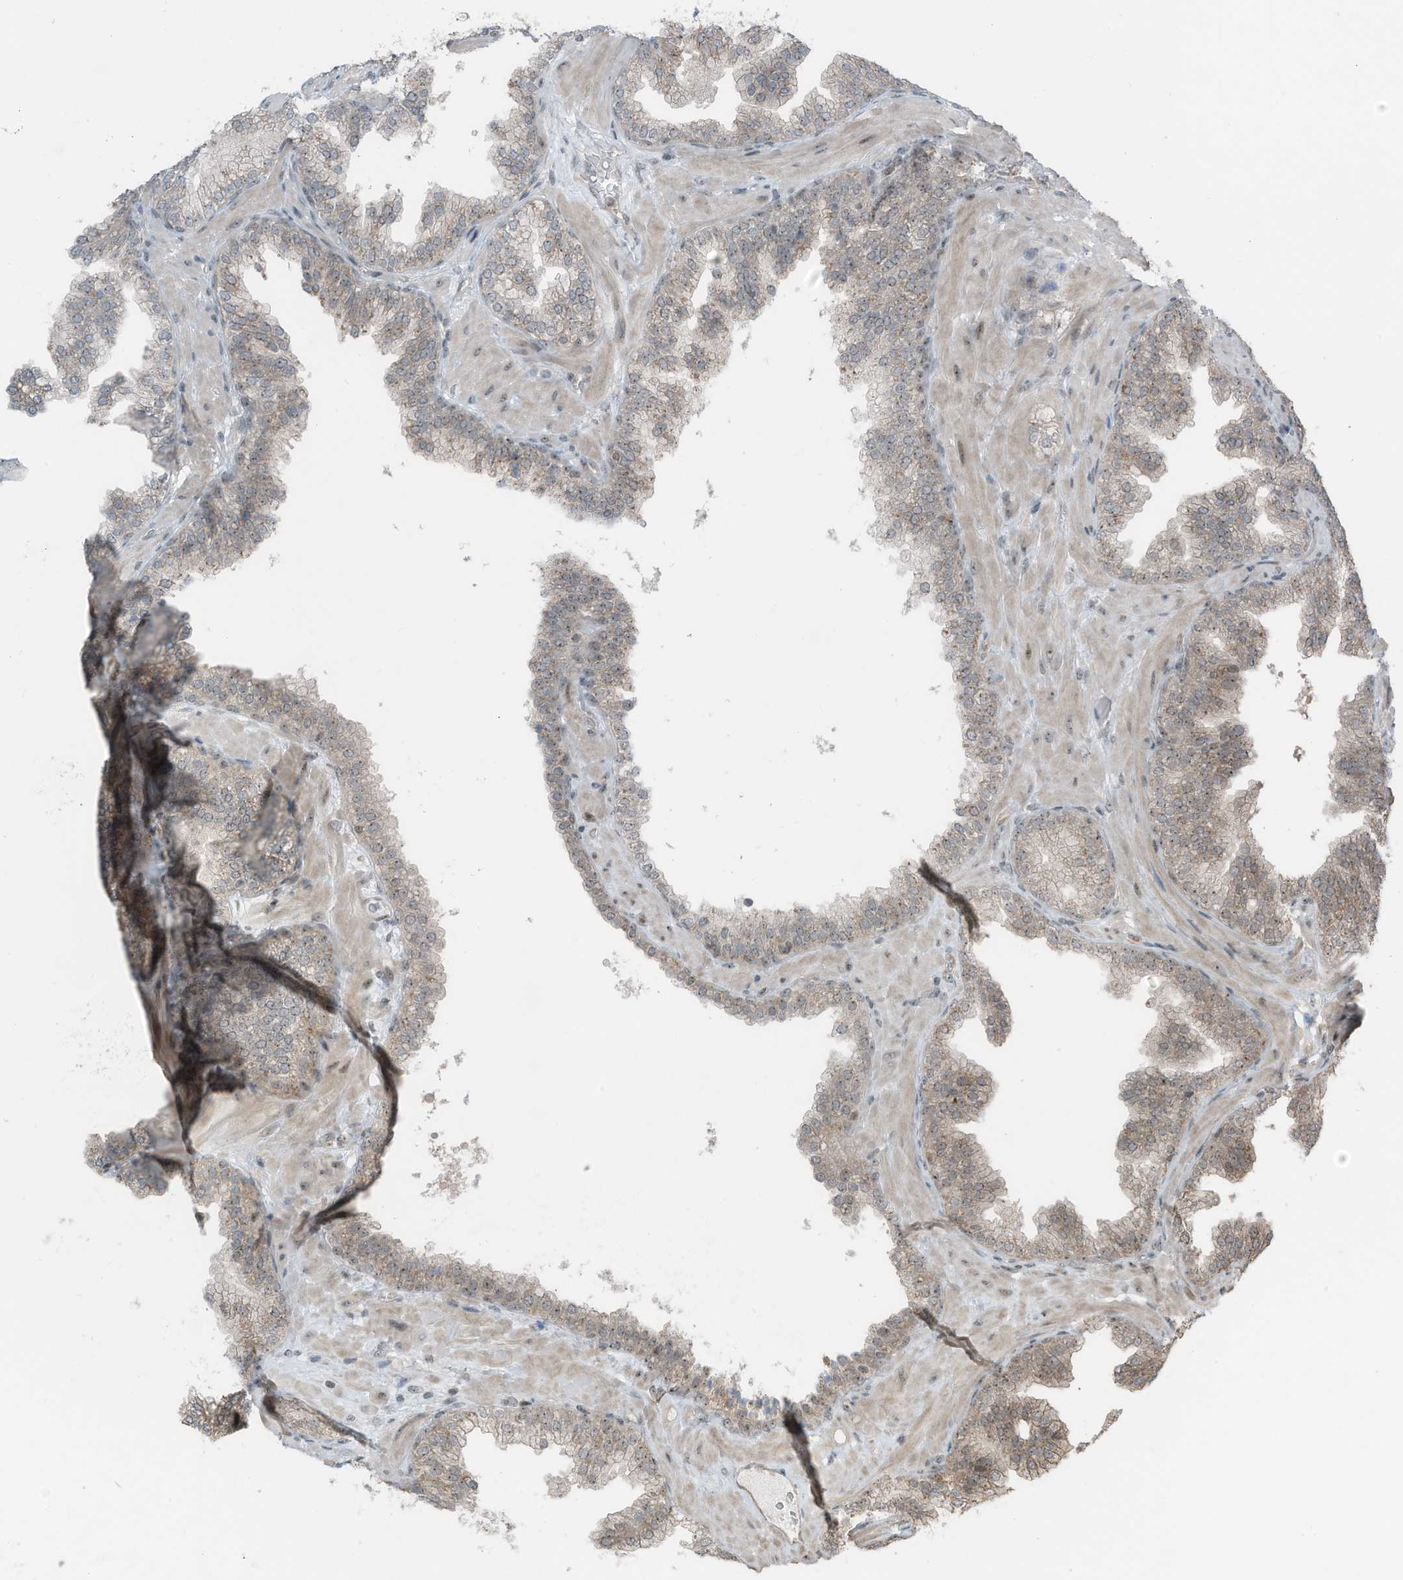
{"staining": {"intensity": "moderate", "quantity": "25%-75%", "location": "cytoplasmic/membranous,nuclear"}, "tissue": "prostate cancer", "cell_type": "Tumor cells", "image_type": "cancer", "snomed": [{"axis": "morphology", "description": "Adenocarcinoma, High grade"}, {"axis": "topography", "description": "Prostate"}], "caption": "The immunohistochemical stain labels moderate cytoplasmic/membranous and nuclear staining in tumor cells of prostate cancer tissue.", "gene": "UTP3", "patient": {"sex": "male", "age": 58}}